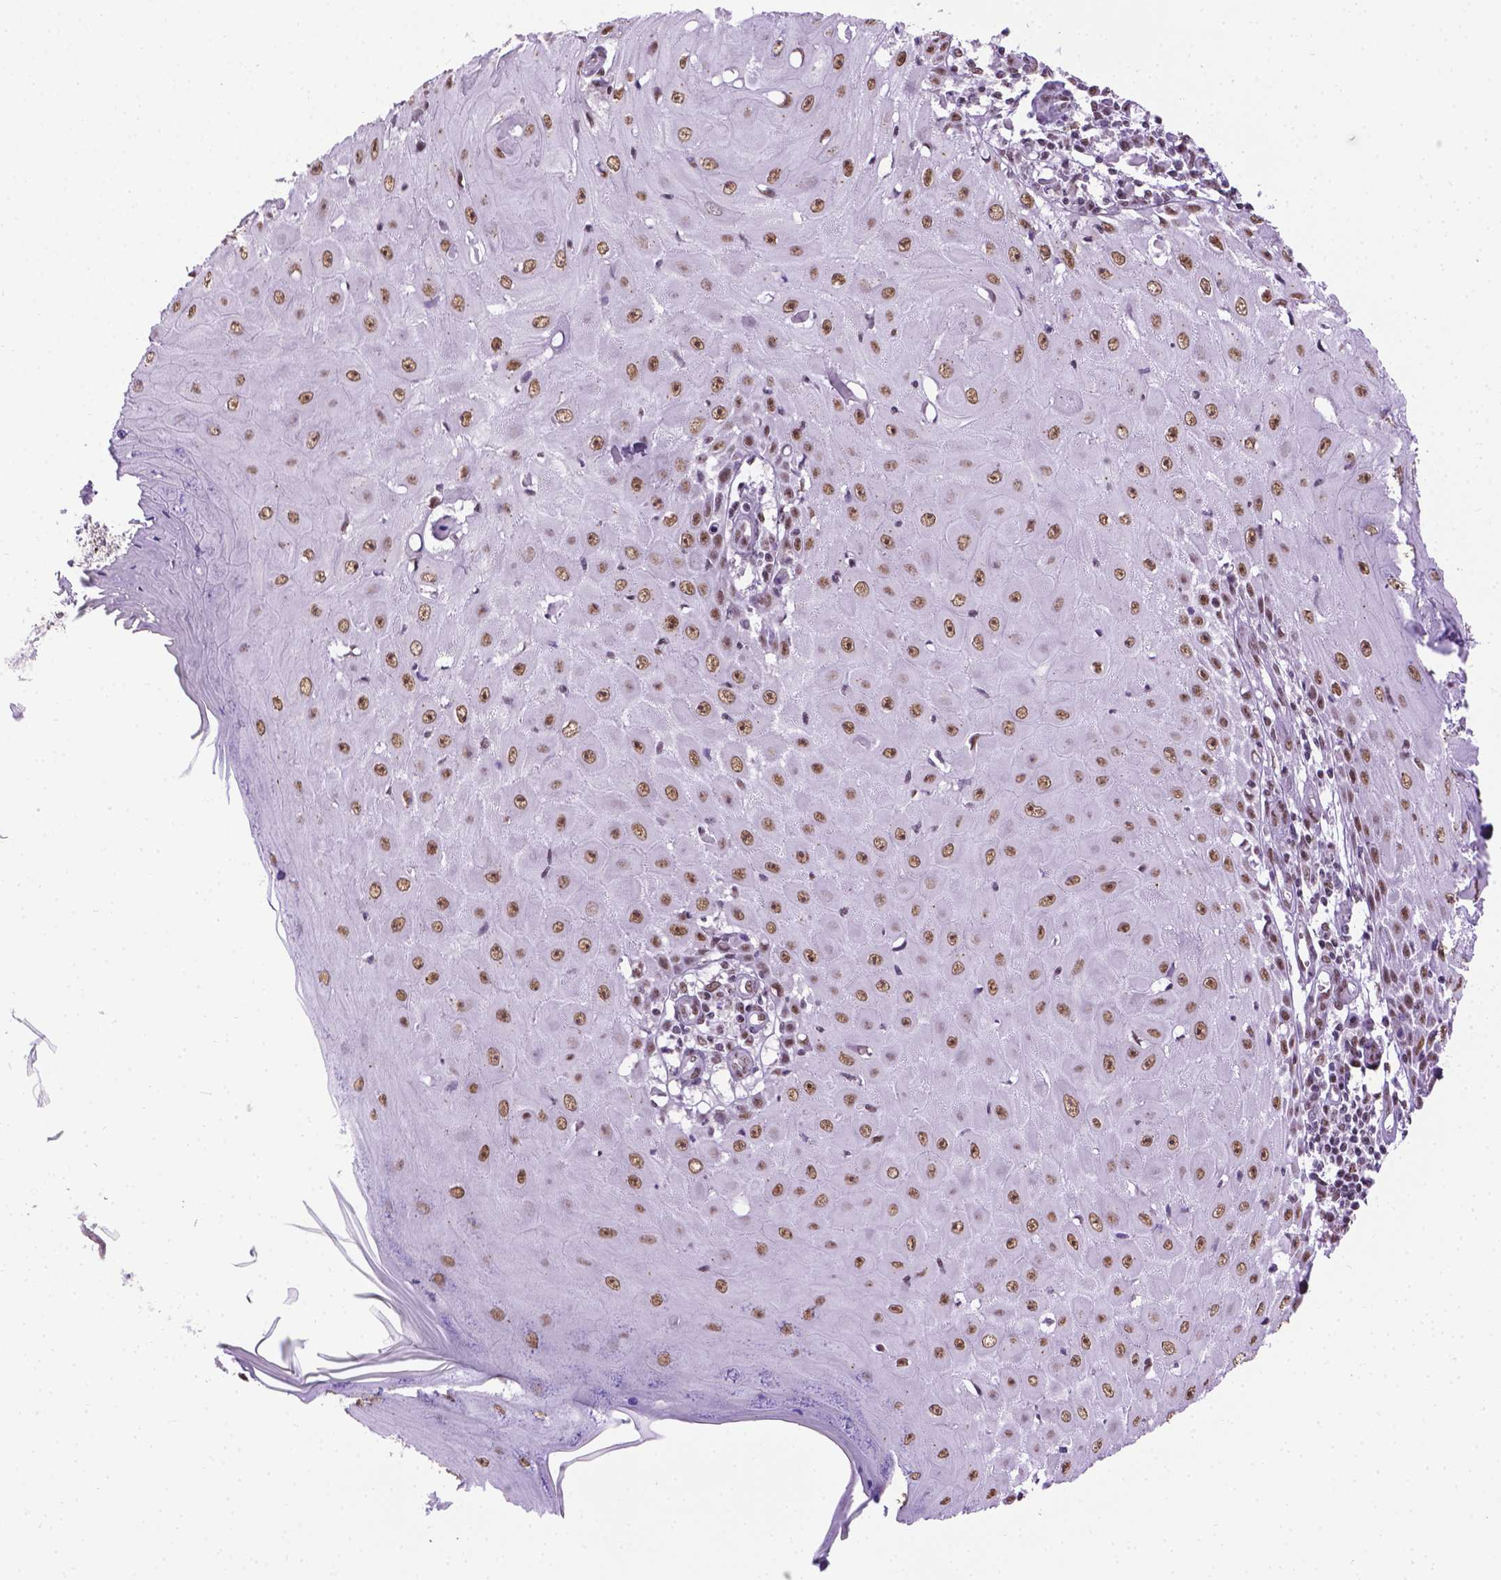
{"staining": {"intensity": "moderate", "quantity": ">75%", "location": "nuclear"}, "tissue": "skin cancer", "cell_type": "Tumor cells", "image_type": "cancer", "snomed": [{"axis": "morphology", "description": "Squamous cell carcinoma, NOS"}, {"axis": "topography", "description": "Skin"}], "caption": "Protein staining demonstrates moderate nuclear positivity in about >75% of tumor cells in squamous cell carcinoma (skin). (Stains: DAB in brown, nuclei in blue, Microscopy: brightfield microscopy at high magnification).", "gene": "ABI2", "patient": {"sex": "female", "age": 73}}